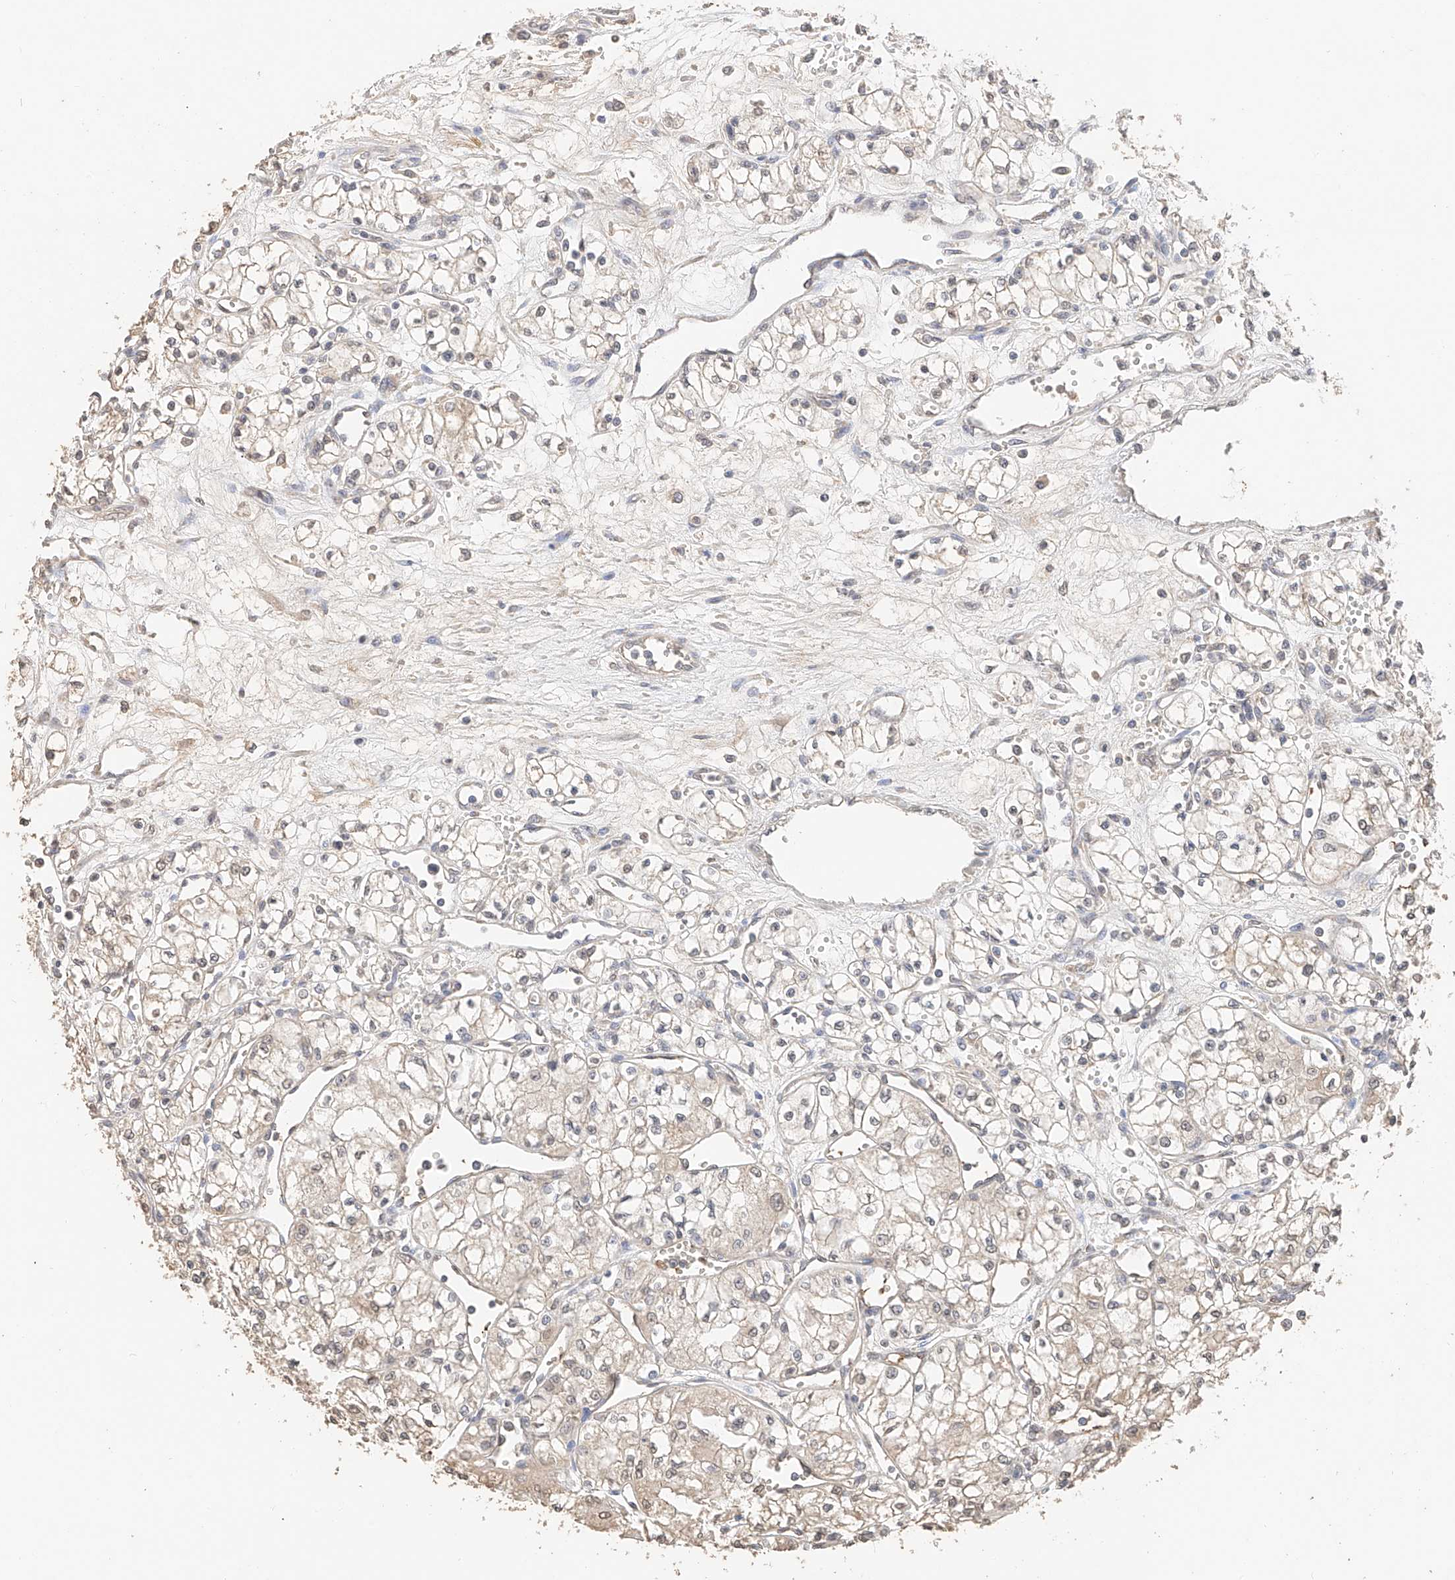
{"staining": {"intensity": "weak", "quantity": "<25%", "location": "cytoplasmic/membranous,nuclear"}, "tissue": "renal cancer", "cell_type": "Tumor cells", "image_type": "cancer", "snomed": [{"axis": "morphology", "description": "Normal tissue, NOS"}, {"axis": "morphology", "description": "Adenocarcinoma, NOS"}, {"axis": "topography", "description": "Kidney"}], "caption": "The histopathology image shows no staining of tumor cells in renal cancer.", "gene": "IL22RA2", "patient": {"sex": "male", "age": 59}}